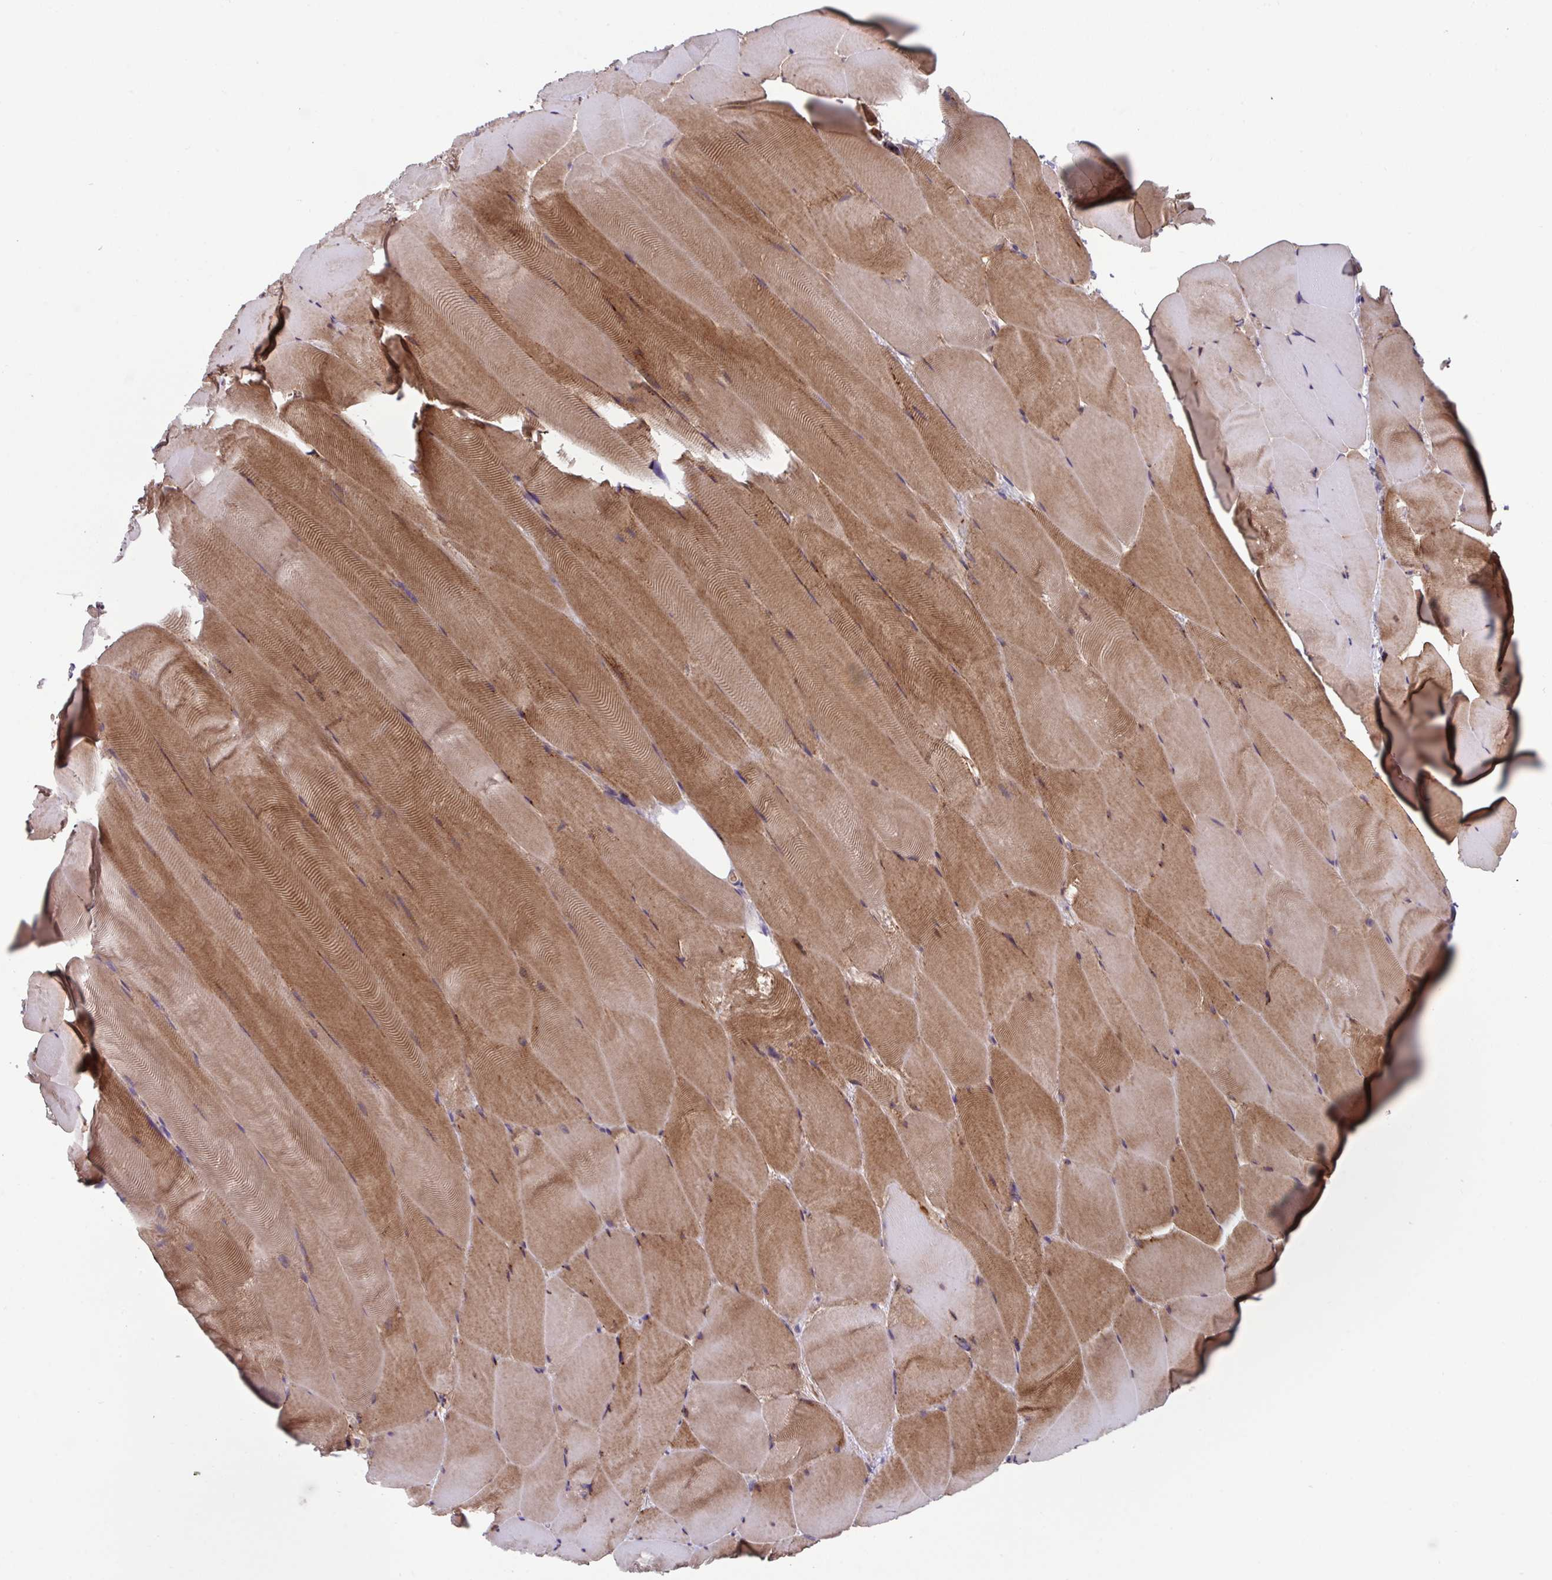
{"staining": {"intensity": "moderate", "quantity": "25%-75%", "location": "cytoplasmic/membranous"}, "tissue": "skeletal muscle", "cell_type": "Myocytes", "image_type": "normal", "snomed": [{"axis": "morphology", "description": "Normal tissue, NOS"}, {"axis": "topography", "description": "Skeletal muscle"}], "caption": "IHC (DAB (3,3'-diaminobenzidine)) staining of benign skeletal muscle shows moderate cytoplasmic/membranous protein positivity in about 25%-75% of myocytes. The staining was performed using DAB (3,3'-diaminobenzidine) to visualize the protein expression in brown, while the nuclei were stained in blue with hematoxylin (Magnification: 20x).", "gene": "TIGAR", "patient": {"sex": "female", "age": 64}}